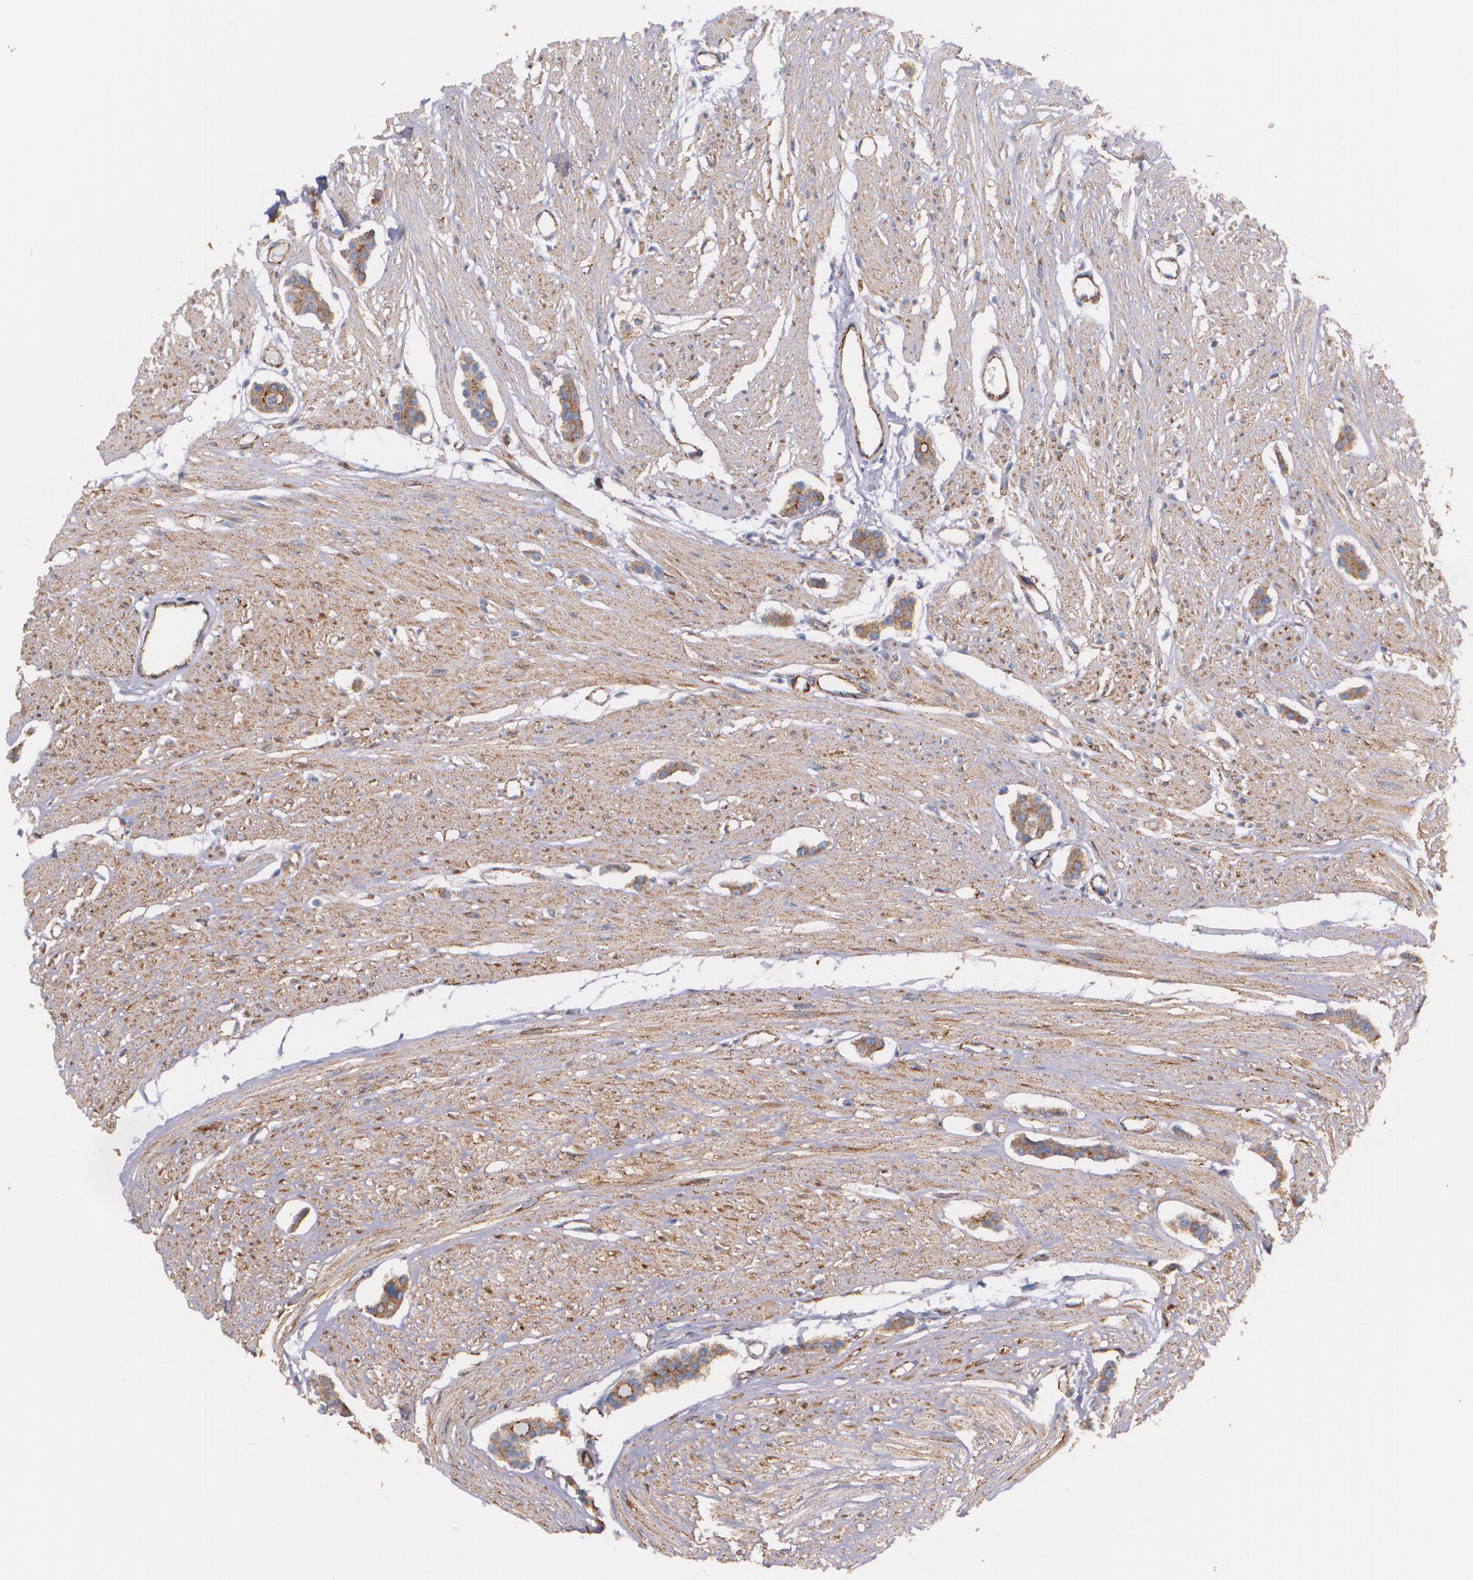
{"staining": {"intensity": "moderate", "quantity": ">75%", "location": "cytoplasmic/membranous"}, "tissue": "carcinoid", "cell_type": "Tumor cells", "image_type": "cancer", "snomed": [{"axis": "morphology", "description": "Carcinoid, malignant, NOS"}, {"axis": "topography", "description": "Small intestine"}], "caption": "High-magnification brightfield microscopy of malignant carcinoid stained with DAB (3,3'-diaminobenzidine) (brown) and counterstained with hematoxylin (blue). tumor cells exhibit moderate cytoplasmic/membranous positivity is seen in approximately>75% of cells. (DAB (3,3'-diaminobenzidine) IHC with brightfield microscopy, high magnification).", "gene": "TJP1", "patient": {"sex": "male", "age": 60}}